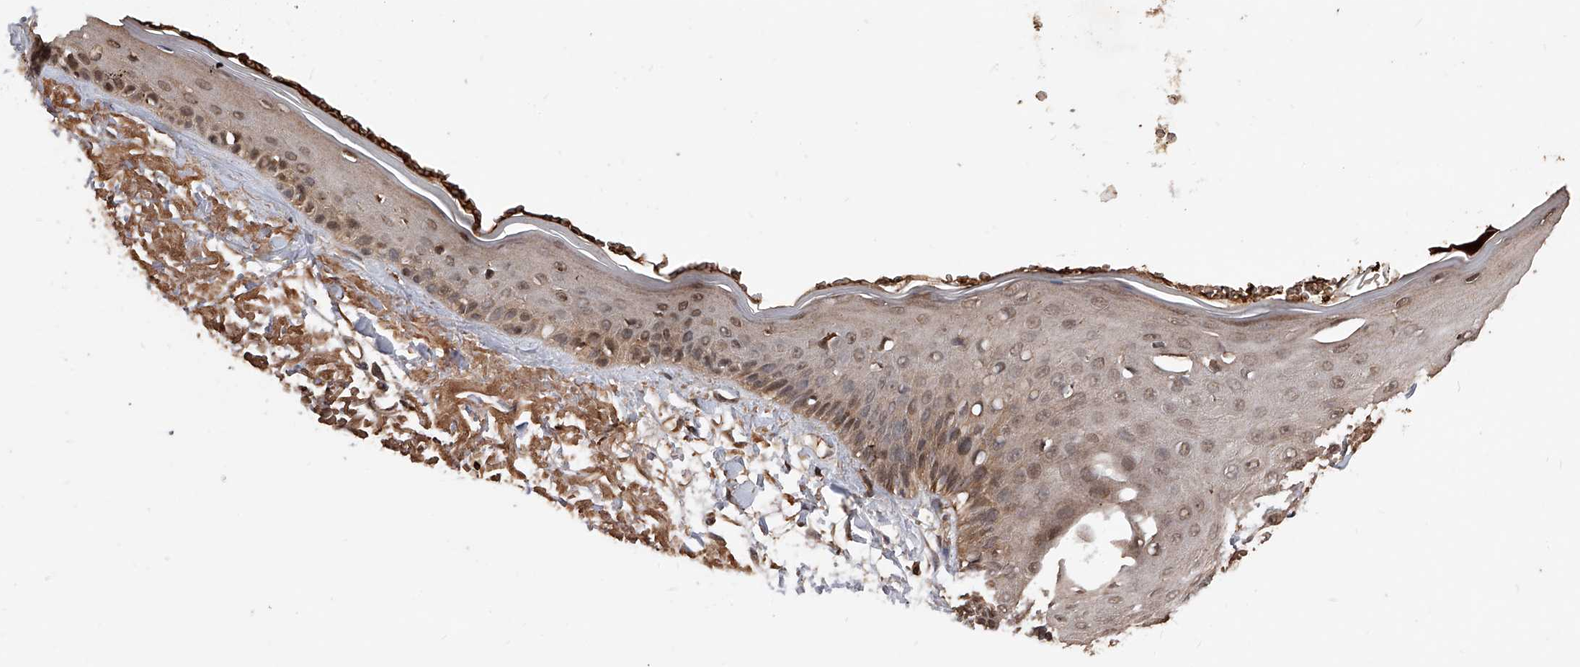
{"staining": {"intensity": "moderate", "quantity": ">75%", "location": "cytoplasmic/membranous"}, "tissue": "skin", "cell_type": "Fibroblasts", "image_type": "normal", "snomed": [{"axis": "morphology", "description": "Normal tissue, NOS"}, {"axis": "topography", "description": "Skin"}, {"axis": "topography", "description": "Skeletal muscle"}], "caption": "A high-resolution histopathology image shows immunohistochemistry (IHC) staining of normal skin, which reveals moderate cytoplasmic/membranous staining in about >75% of fibroblasts. The staining was performed using DAB (3,3'-diaminobenzidine) to visualize the protein expression in brown, while the nuclei were stained in blue with hematoxylin (Magnification: 20x).", "gene": "CFAP410", "patient": {"sex": "male", "age": 83}}